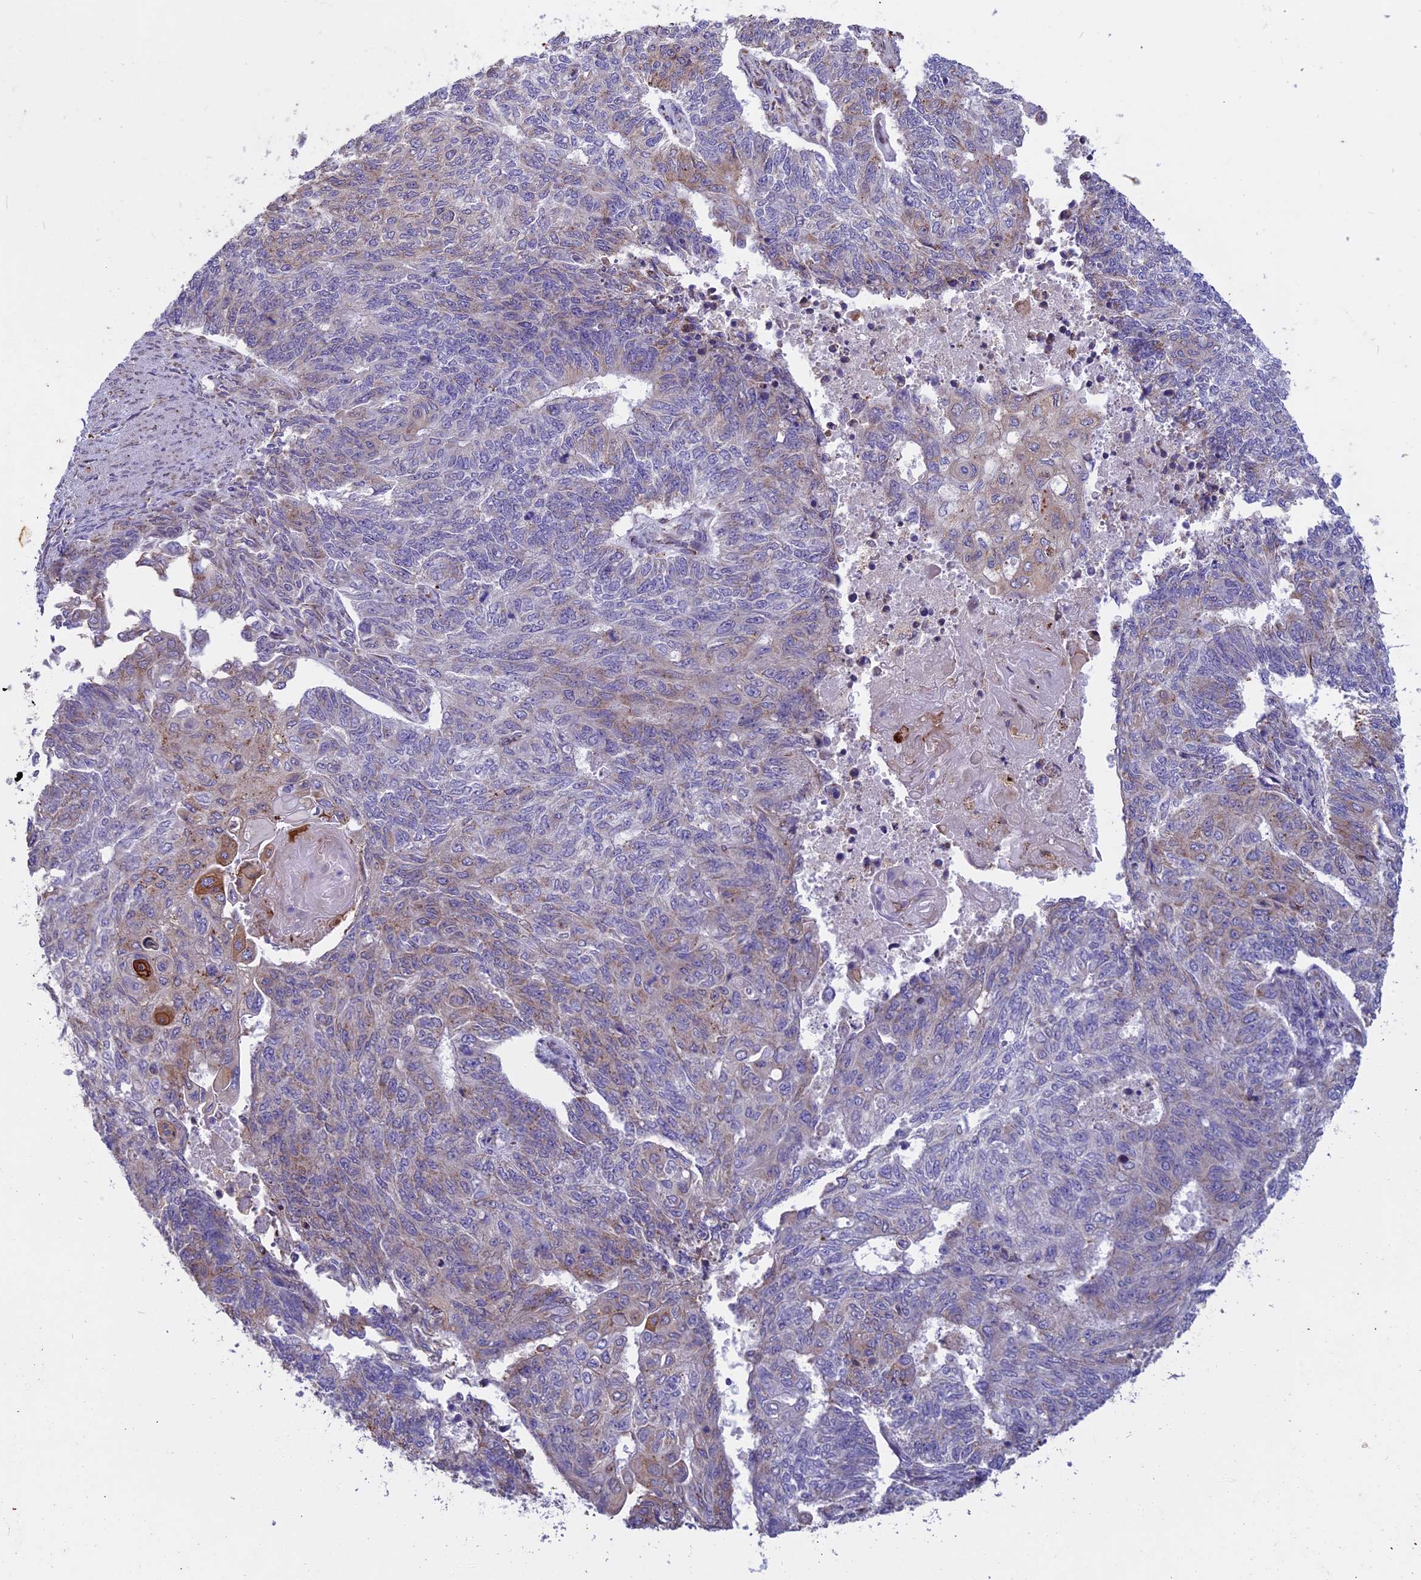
{"staining": {"intensity": "moderate", "quantity": "<25%", "location": "cytoplasmic/membranous"}, "tissue": "endometrial cancer", "cell_type": "Tumor cells", "image_type": "cancer", "snomed": [{"axis": "morphology", "description": "Adenocarcinoma, NOS"}, {"axis": "topography", "description": "Endometrium"}], "caption": "A photomicrograph of human adenocarcinoma (endometrial) stained for a protein shows moderate cytoplasmic/membranous brown staining in tumor cells. Immunohistochemistry (ihc) stains the protein of interest in brown and the nuclei are stained blue.", "gene": "DMRTA2", "patient": {"sex": "female", "age": 32}}